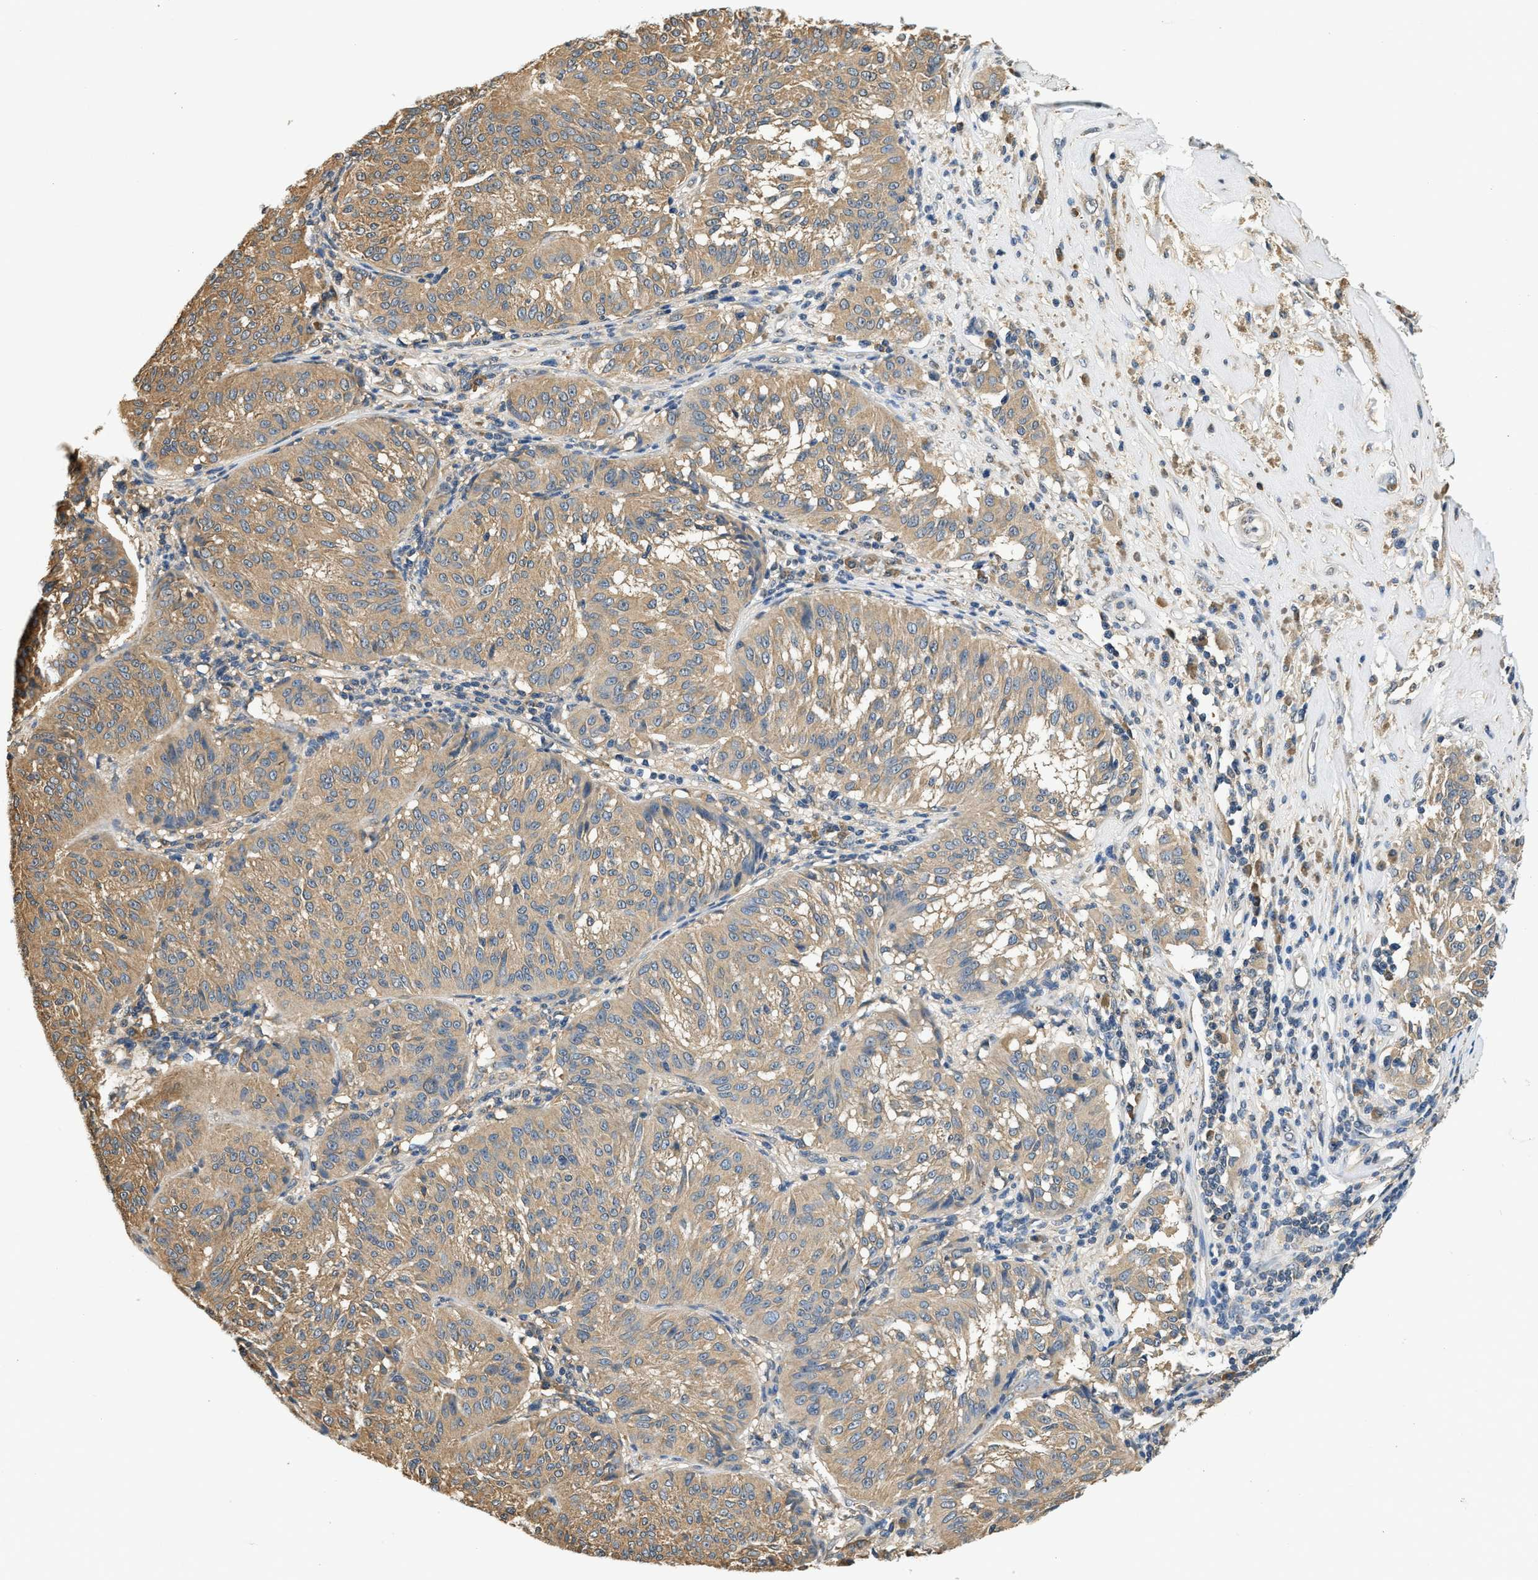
{"staining": {"intensity": "weak", "quantity": ">75%", "location": "cytoplasmic/membranous"}, "tissue": "melanoma", "cell_type": "Tumor cells", "image_type": "cancer", "snomed": [{"axis": "morphology", "description": "Malignant melanoma, NOS"}, {"axis": "topography", "description": "Skin"}], "caption": "A high-resolution micrograph shows immunohistochemistry staining of melanoma, which demonstrates weak cytoplasmic/membranous expression in approximately >75% of tumor cells.", "gene": "BCL7C", "patient": {"sex": "female", "age": 72}}